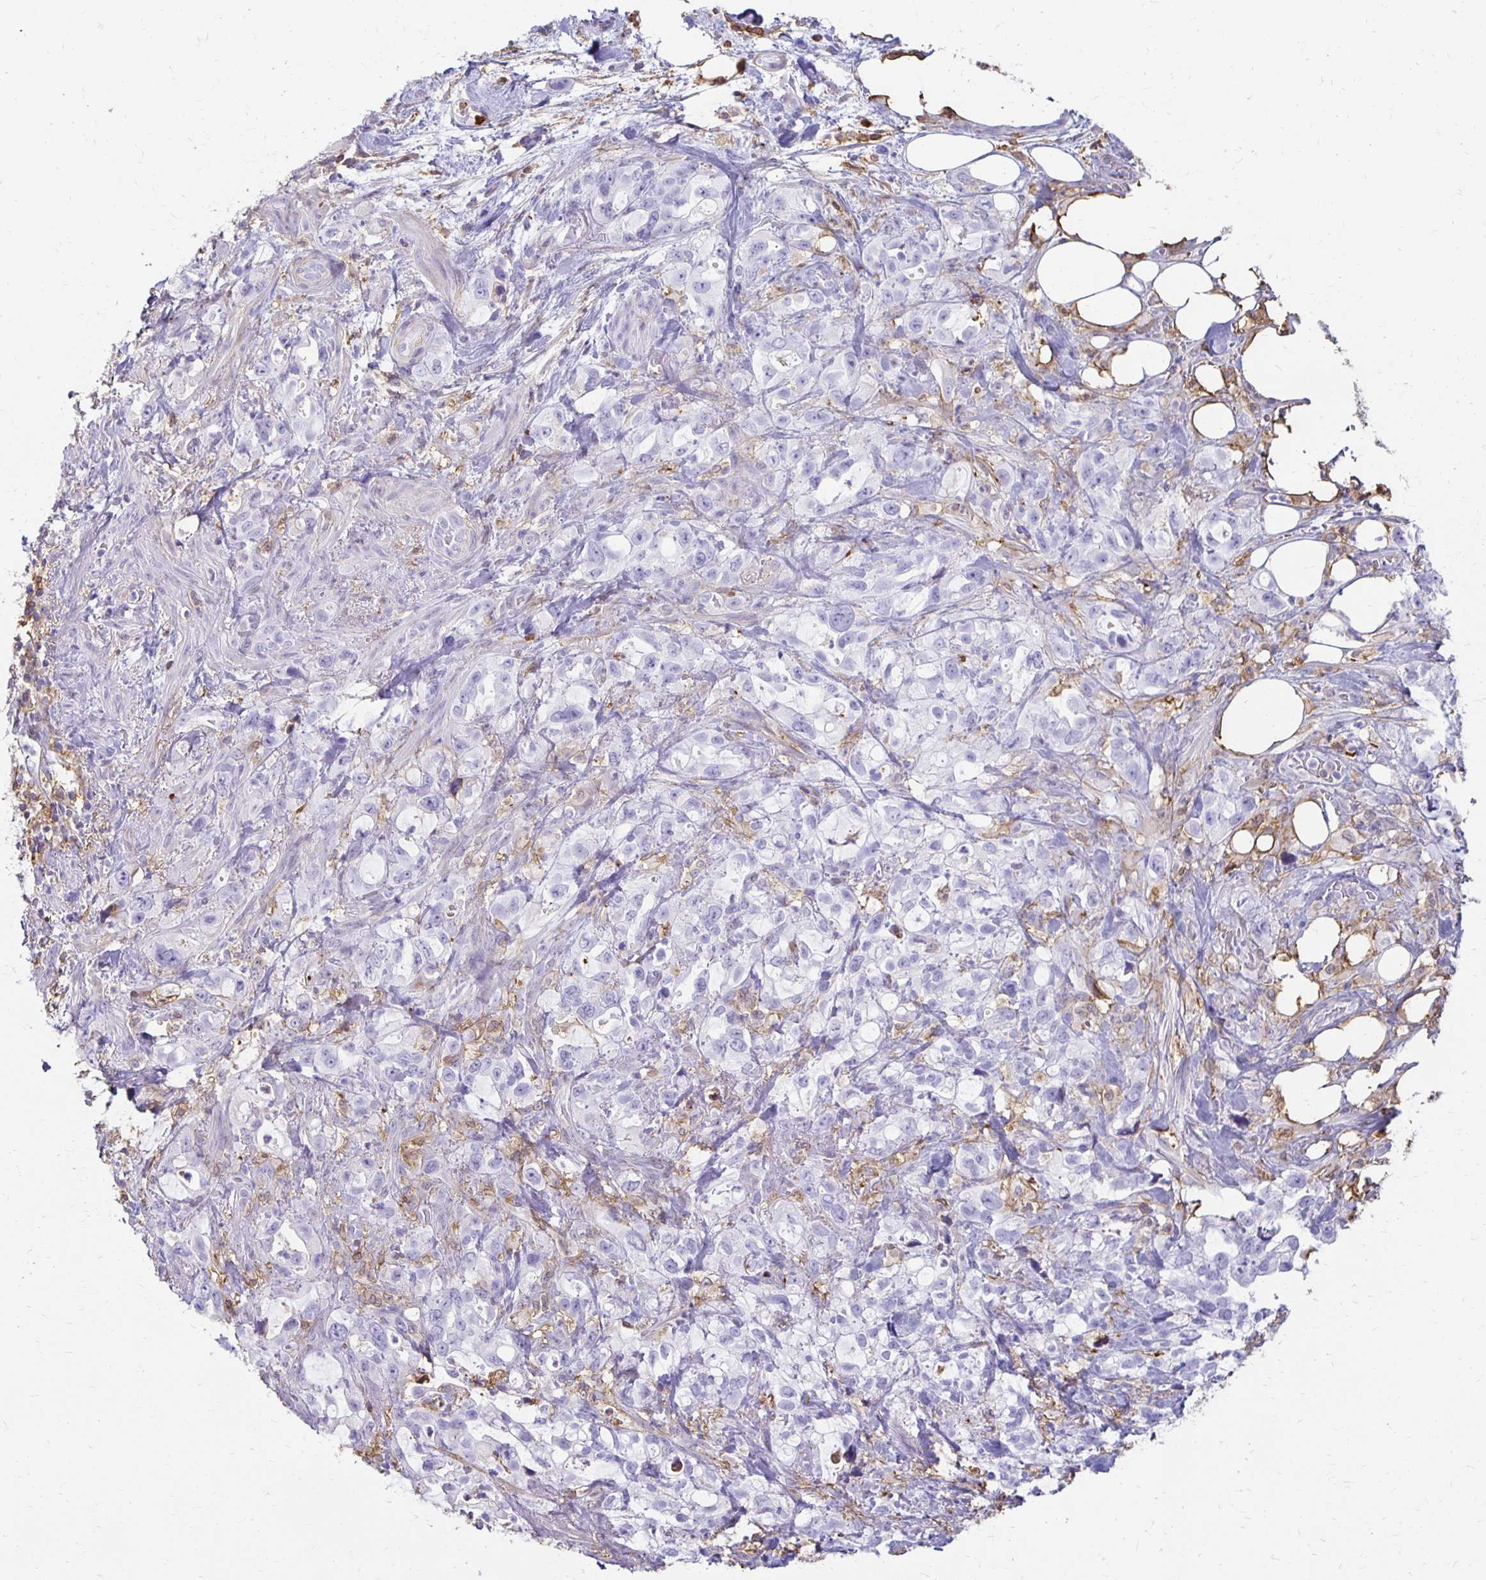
{"staining": {"intensity": "negative", "quantity": "none", "location": "none"}, "tissue": "pancreatic cancer", "cell_type": "Tumor cells", "image_type": "cancer", "snomed": [{"axis": "morphology", "description": "Adenocarcinoma, NOS"}, {"axis": "topography", "description": "Pancreas"}], "caption": "A histopathology image of pancreatic cancer (adenocarcinoma) stained for a protein demonstrates no brown staining in tumor cells. (Stains: DAB (3,3'-diaminobenzidine) IHC with hematoxylin counter stain, Microscopy: brightfield microscopy at high magnification).", "gene": "TAS1R3", "patient": {"sex": "female", "age": 61}}